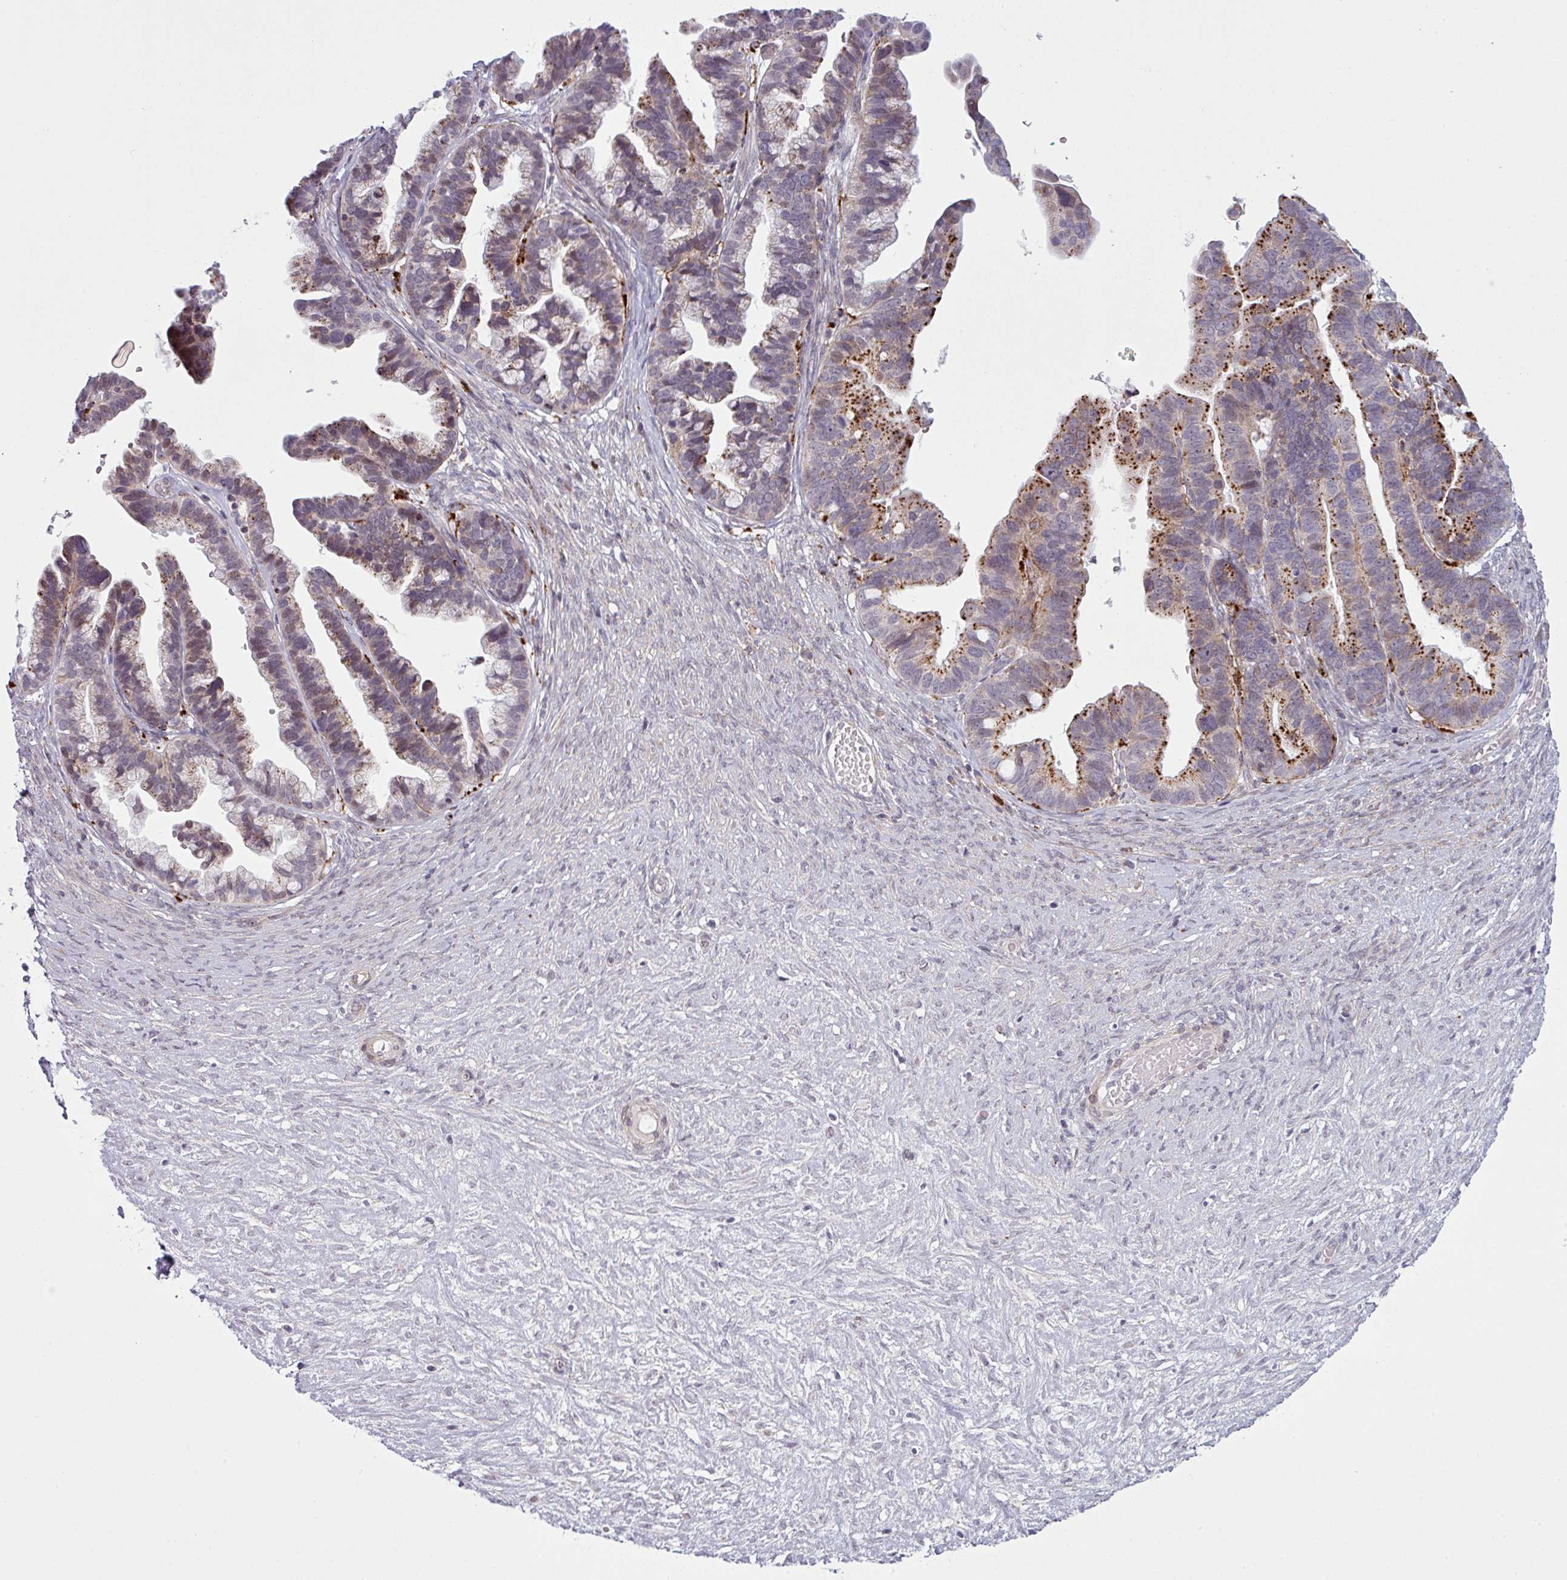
{"staining": {"intensity": "moderate", "quantity": ">75%", "location": "cytoplasmic/membranous"}, "tissue": "ovarian cancer", "cell_type": "Tumor cells", "image_type": "cancer", "snomed": [{"axis": "morphology", "description": "Cystadenocarcinoma, serous, NOS"}, {"axis": "topography", "description": "Ovary"}], "caption": "This is an image of immunohistochemistry (IHC) staining of ovarian serous cystadenocarcinoma, which shows moderate expression in the cytoplasmic/membranous of tumor cells.", "gene": "MAP7D2", "patient": {"sex": "female", "age": 56}}